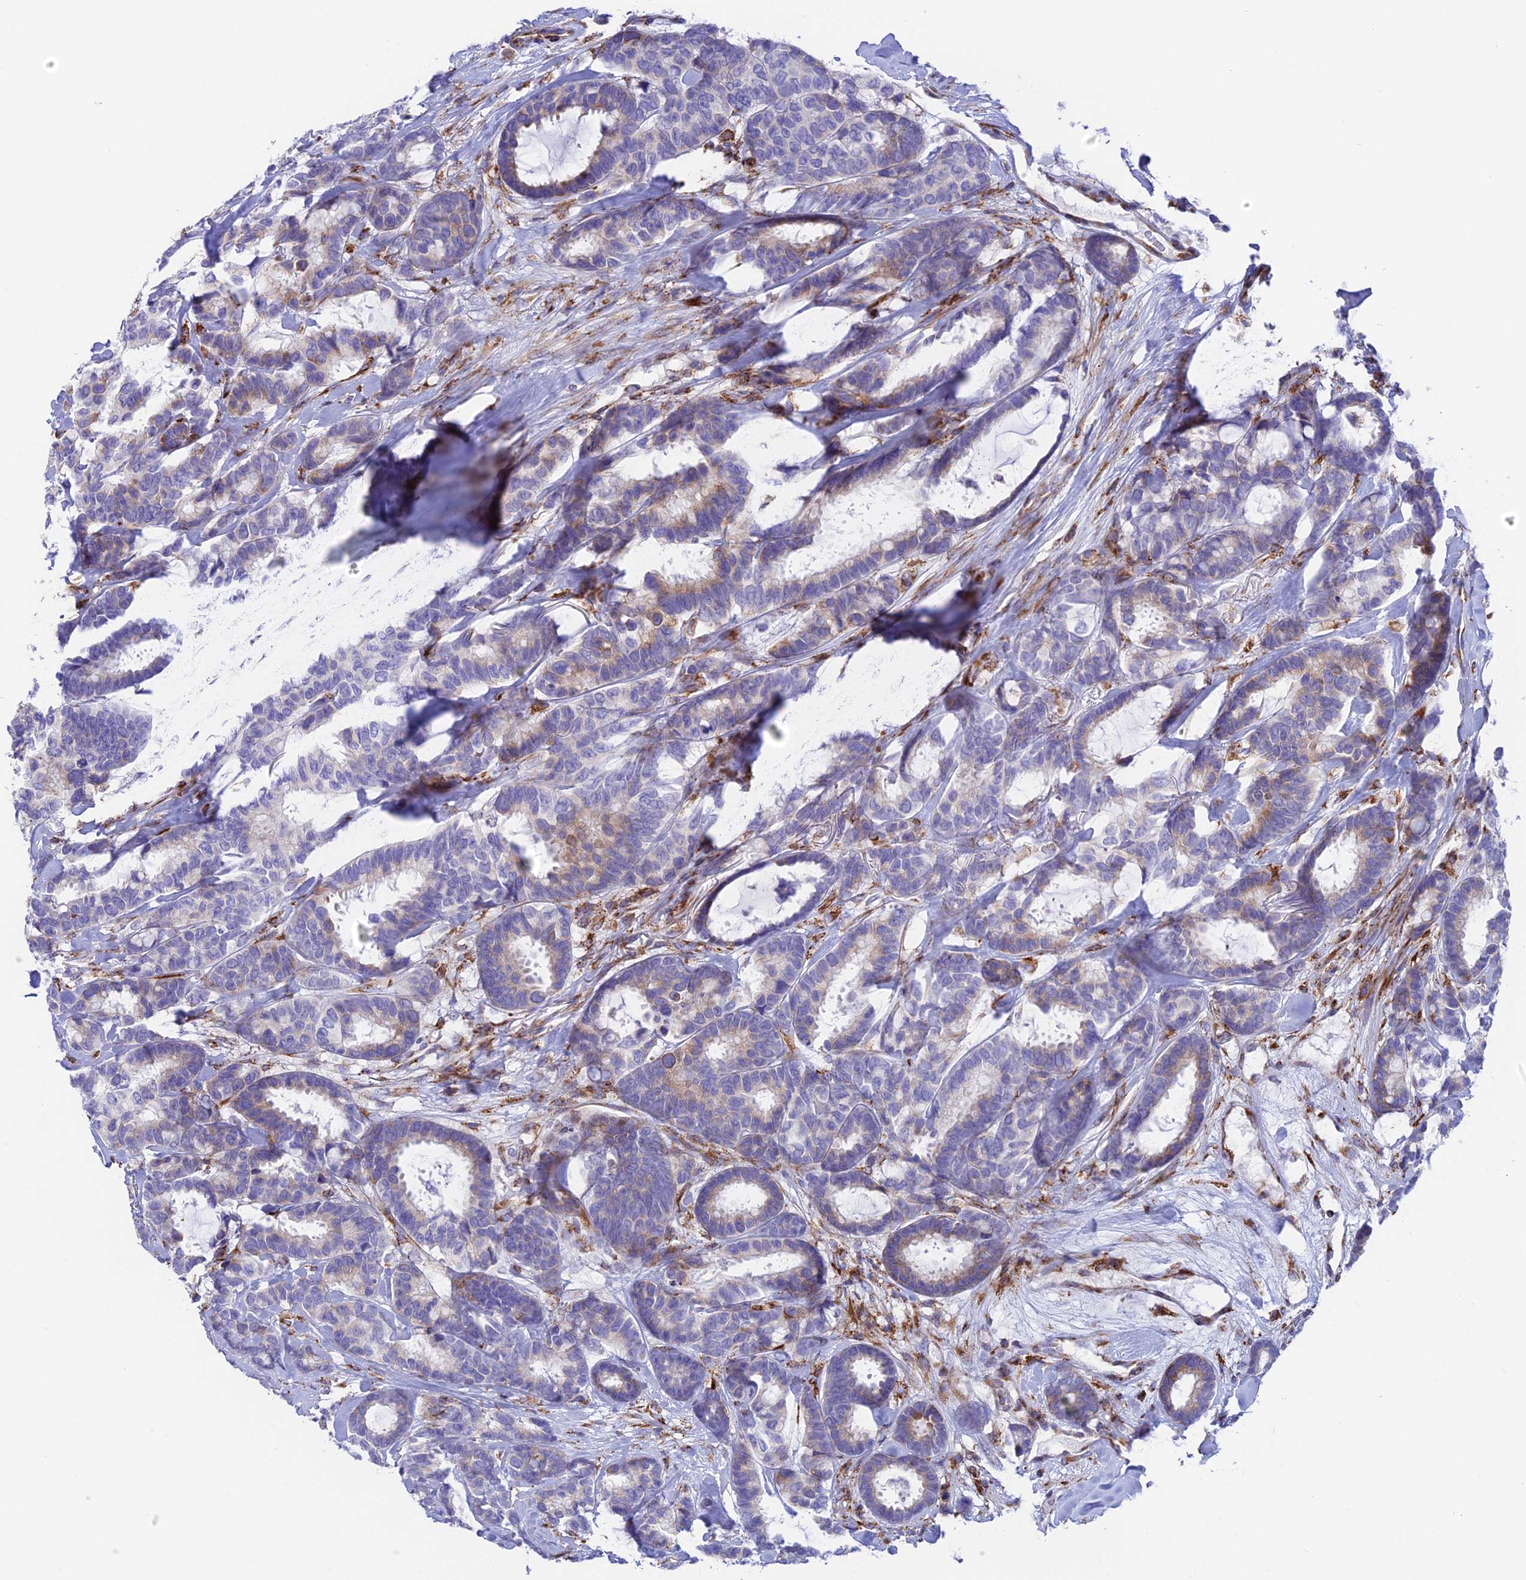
{"staining": {"intensity": "weak", "quantity": "<25%", "location": "cytoplasmic/membranous"}, "tissue": "breast cancer", "cell_type": "Tumor cells", "image_type": "cancer", "snomed": [{"axis": "morphology", "description": "Duct carcinoma"}, {"axis": "topography", "description": "Breast"}], "caption": "A high-resolution micrograph shows immunohistochemistry staining of breast invasive ductal carcinoma, which exhibits no significant expression in tumor cells.", "gene": "TUBGCP6", "patient": {"sex": "female", "age": 87}}